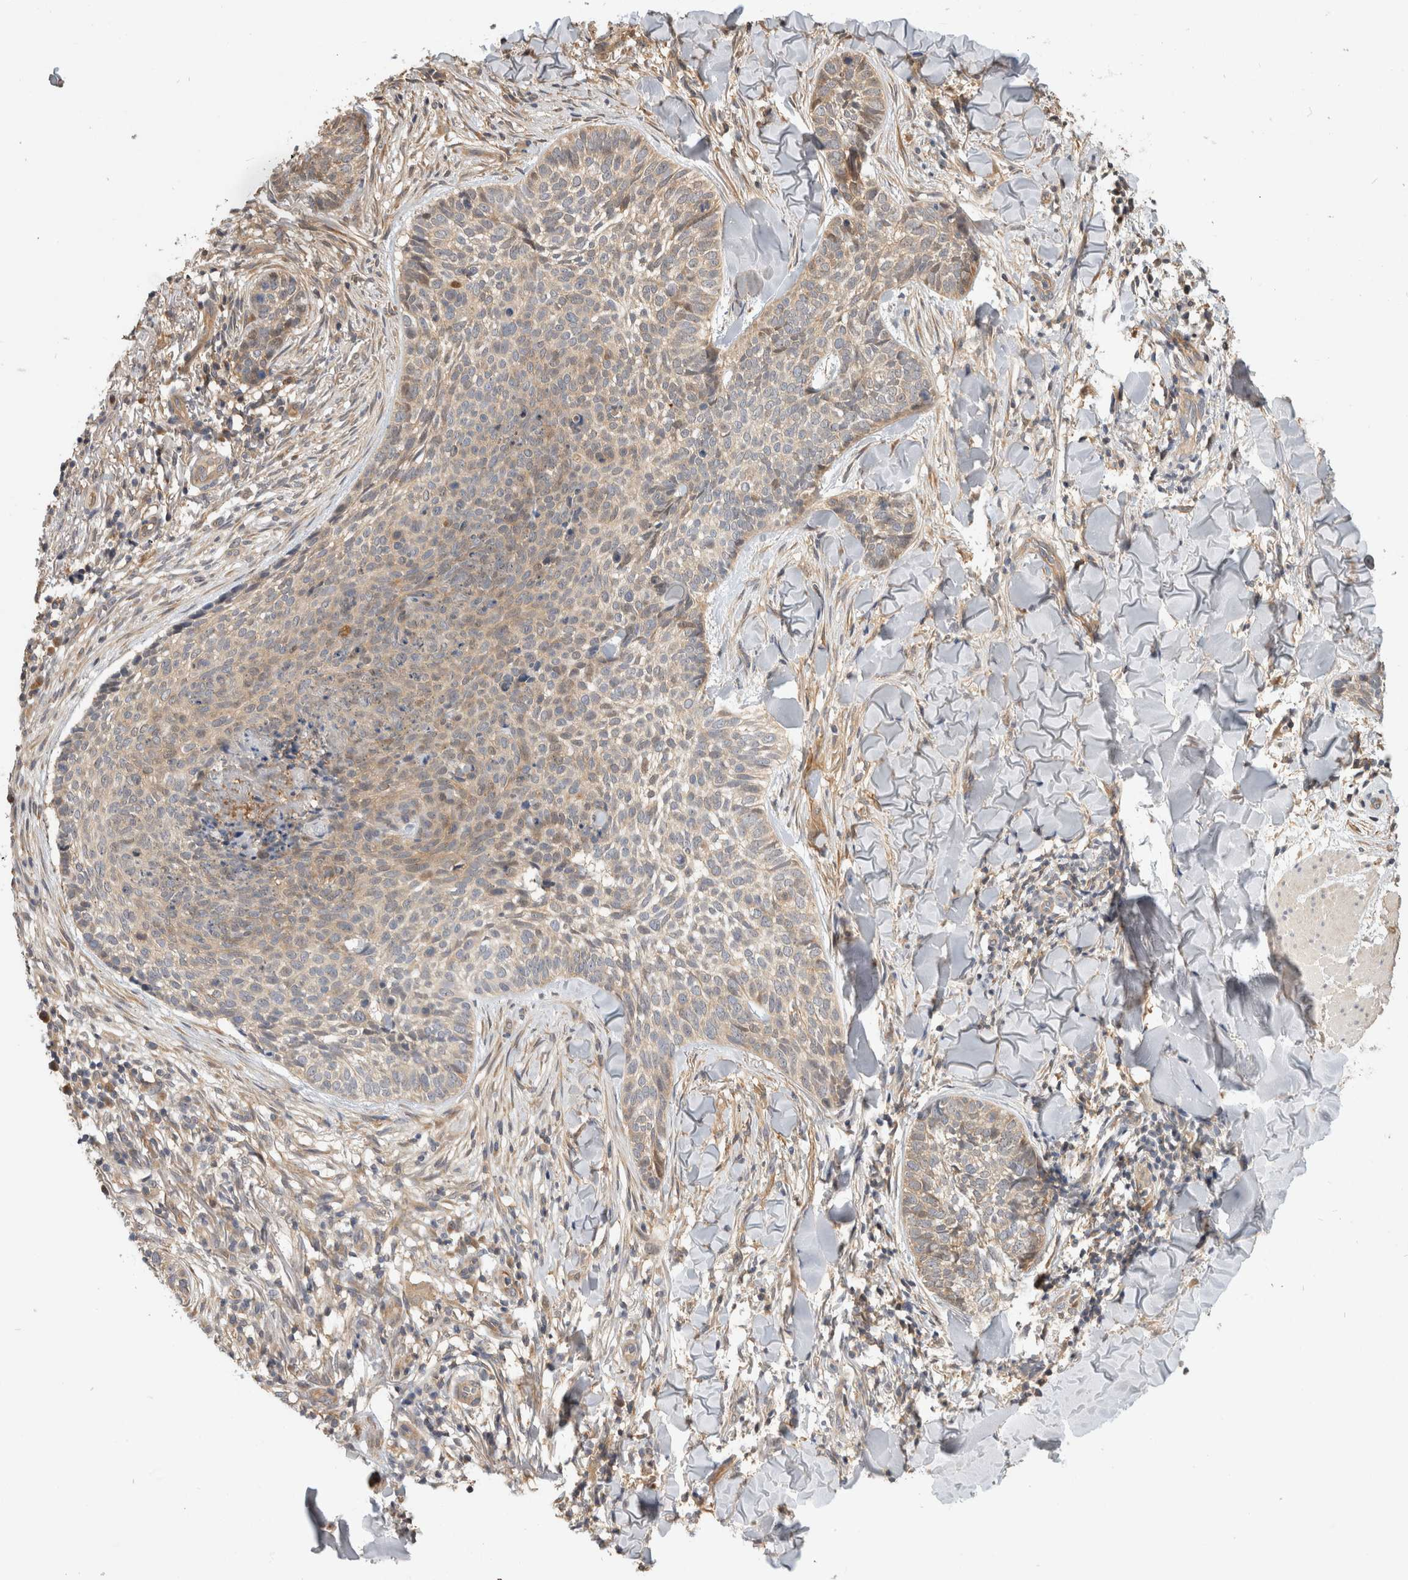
{"staining": {"intensity": "moderate", "quantity": "<25%", "location": "cytoplasmic/membranous,nuclear"}, "tissue": "skin cancer", "cell_type": "Tumor cells", "image_type": "cancer", "snomed": [{"axis": "morphology", "description": "Normal tissue, NOS"}, {"axis": "morphology", "description": "Basal cell carcinoma"}, {"axis": "topography", "description": "Skin"}], "caption": "Protein staining shows moderate cytoplasmic/membranous and nuclear positivity in approximately <25% of tumor cells in skin basal cell carcinoma.", "gene": "PGM1", "patient": {"sex": "male", "age": 67}}